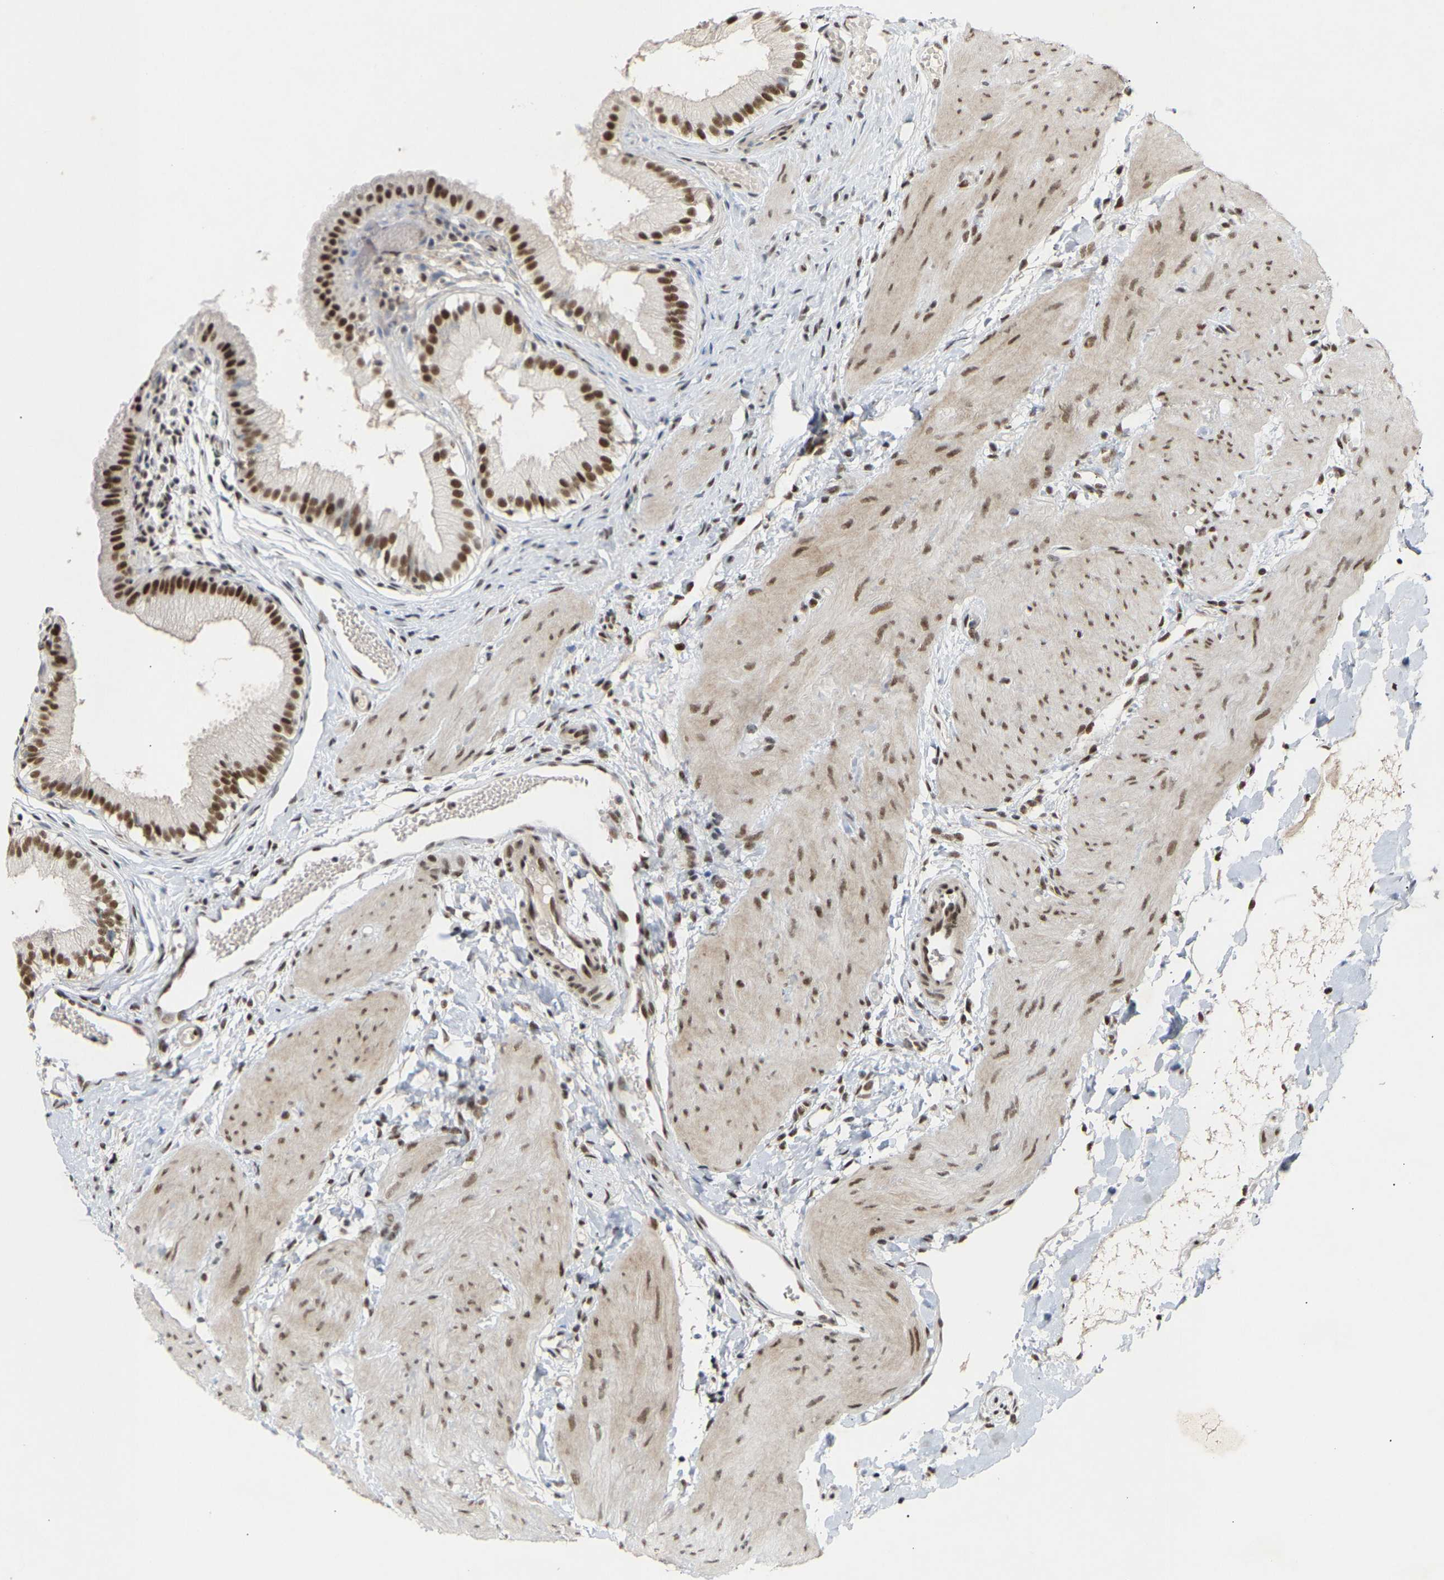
{"staining": {"intensity": "strong", "quantity": ">75%", "location": "nuclear"}, "tissue": "gallbladder", "cell_type": "Glandular cells", "image_type": "normal", "snomed": [{"axis": "morphology", "description": "Normal tissue, NOS"}, {"axis": "topography", "description": "Gallbladder"}], "caption": "An image showing strong nuclear staining in approximately >75% of glandular cells in benign gallbladder, as visualized by brown immunohistochemical staining.", "gene": "NELFB", "patient": {"sex": "female", "age": 26}}